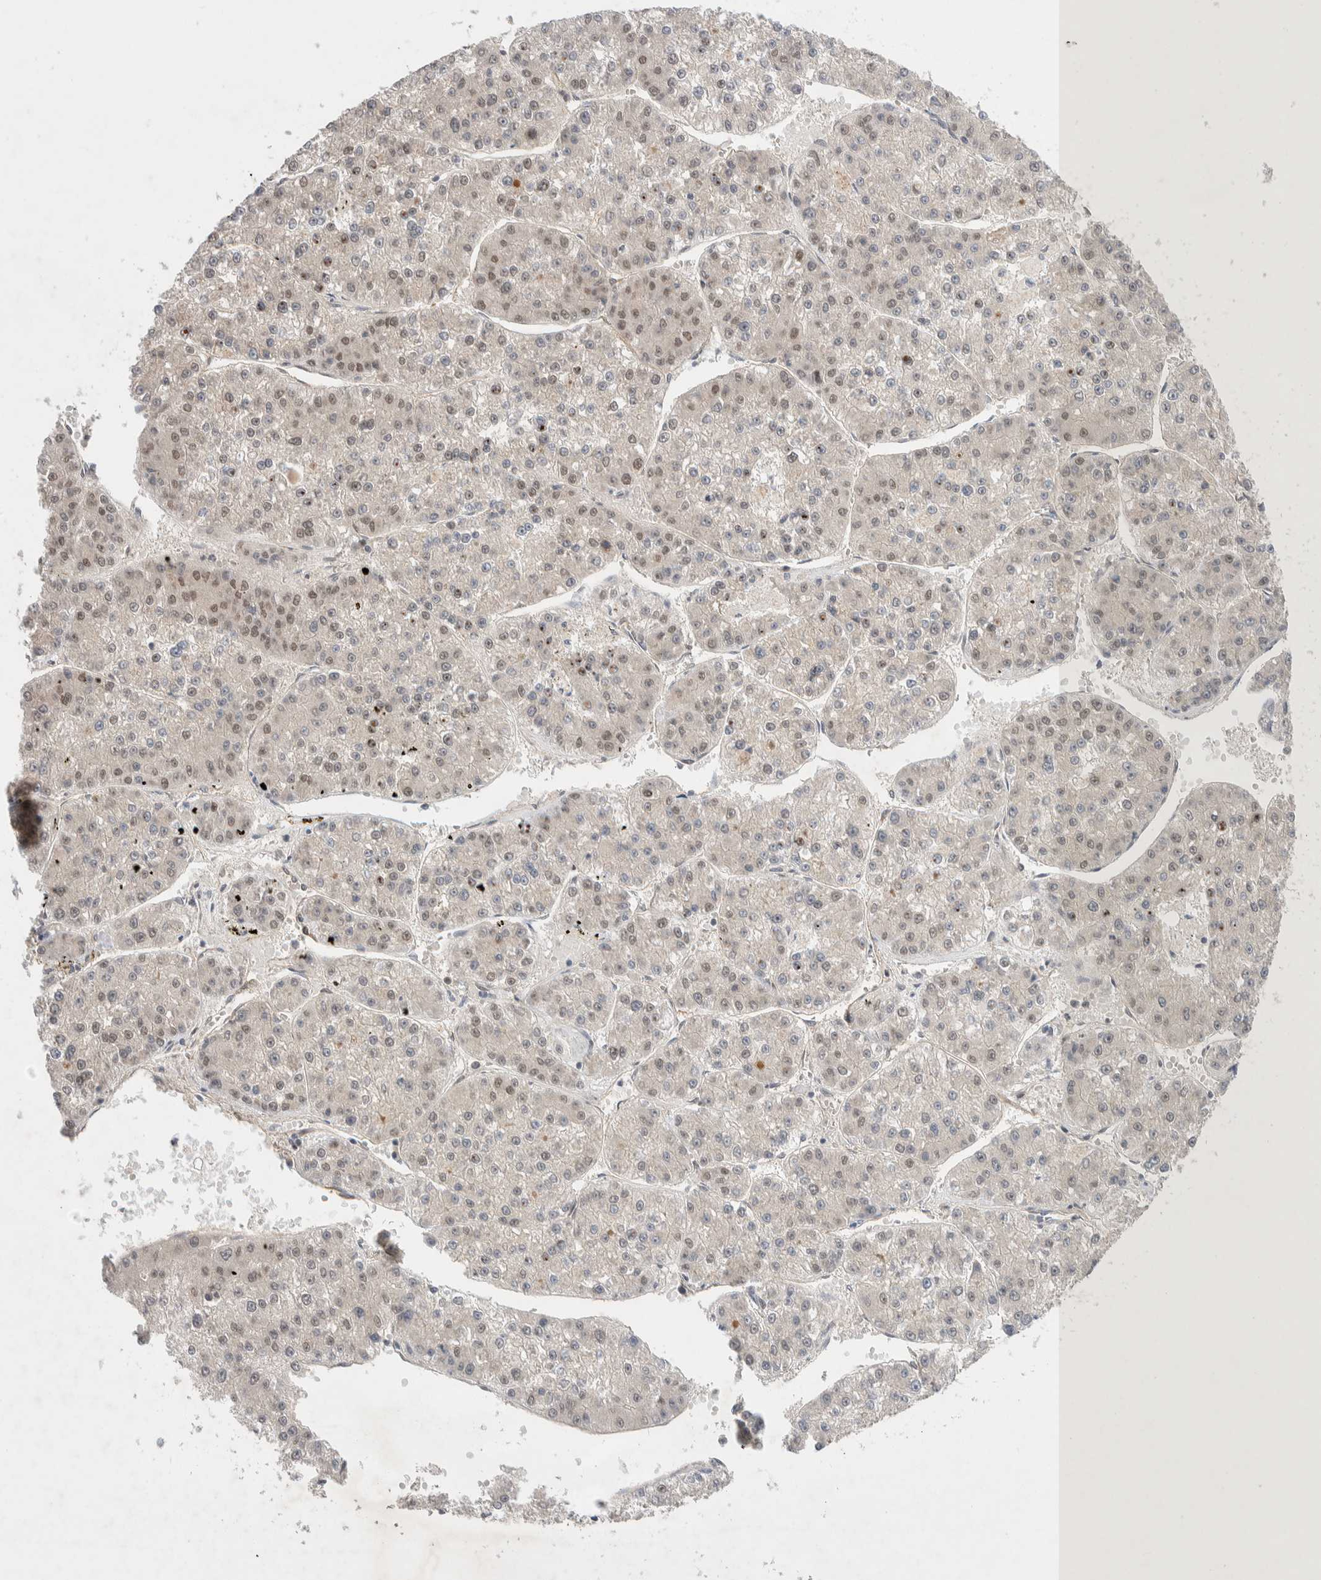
{"staining": {"intensity": "weak", "quantity": "25%-75%", "location": "nuclear"}, "tissue": "liver cancer", "cell_type": "Tumor cells", "image_type": "cancer", "snomed": [{"axis": "morphology", "description": "Carcinoma, Hepatocellular, NOS"}, {"axis": "topography", "description": "Liver"}], "caption": "Human liver hepatocellular carcinoma stained with a protein marker displays weak staining in tumor cells.", "gene": "ZNF704", "patient": {"sex": "female", "age": 73}}